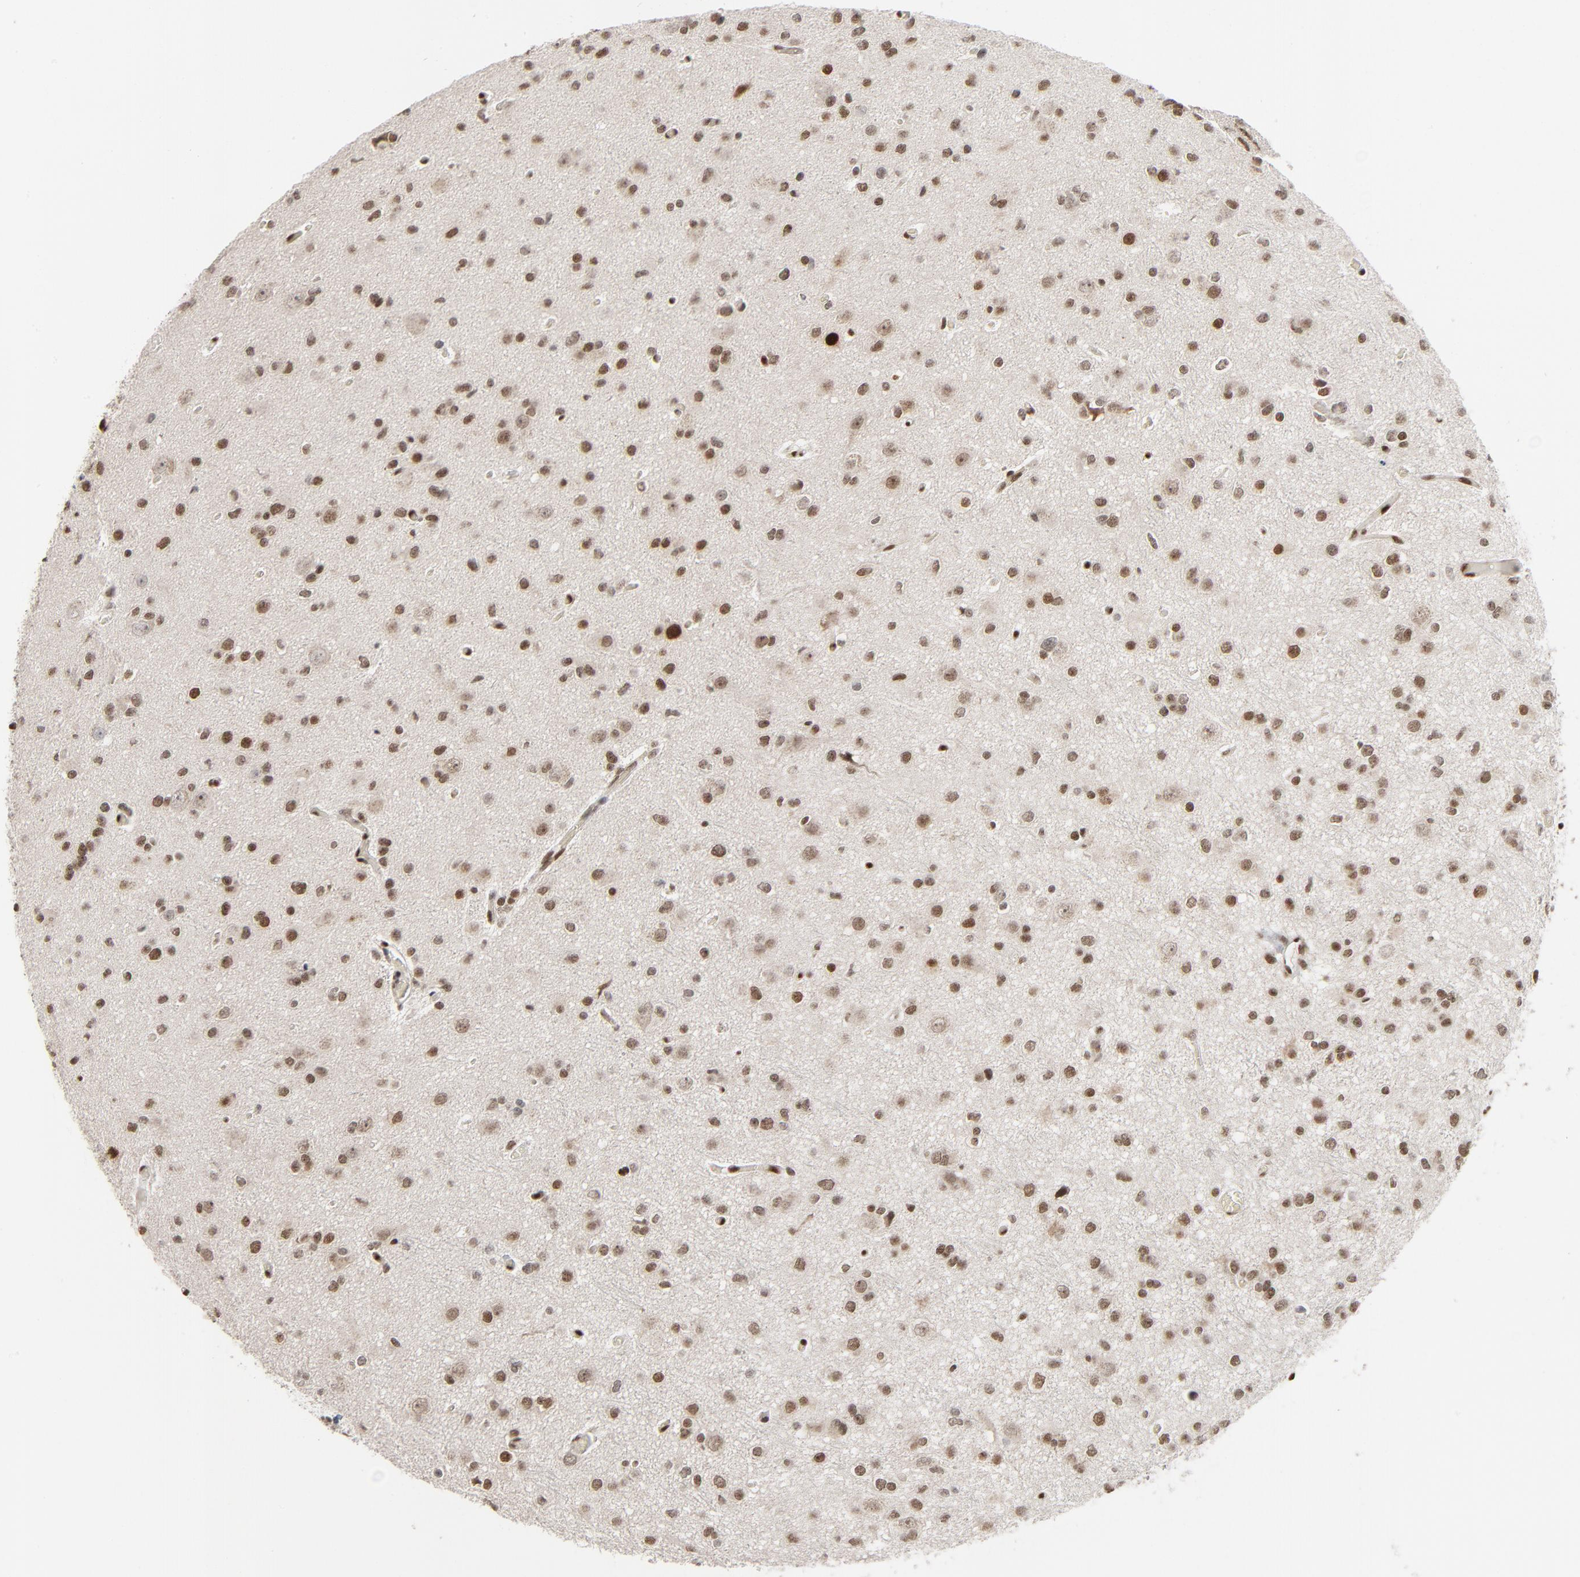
{"staining": {"intensity": "strong", "quantity": ">75%", "location": "nuclear"}, "tissue": "glioma", "cell_type": "Tumor cells", "image_type": "cancer", "snomed": [{"axis": "morphology", "description": "Glioma, malignant, Low grade"}, {"axis": "topography", "description": "Brain"}], "caption": "Immunohistochemistry (IHC) of low-grade glioma (malignant) displays high levels of strong nuclear positivity in about >75% of tumor cells.", "gene": "CUX1", "patient": {"sex": "male", "age": 42}}